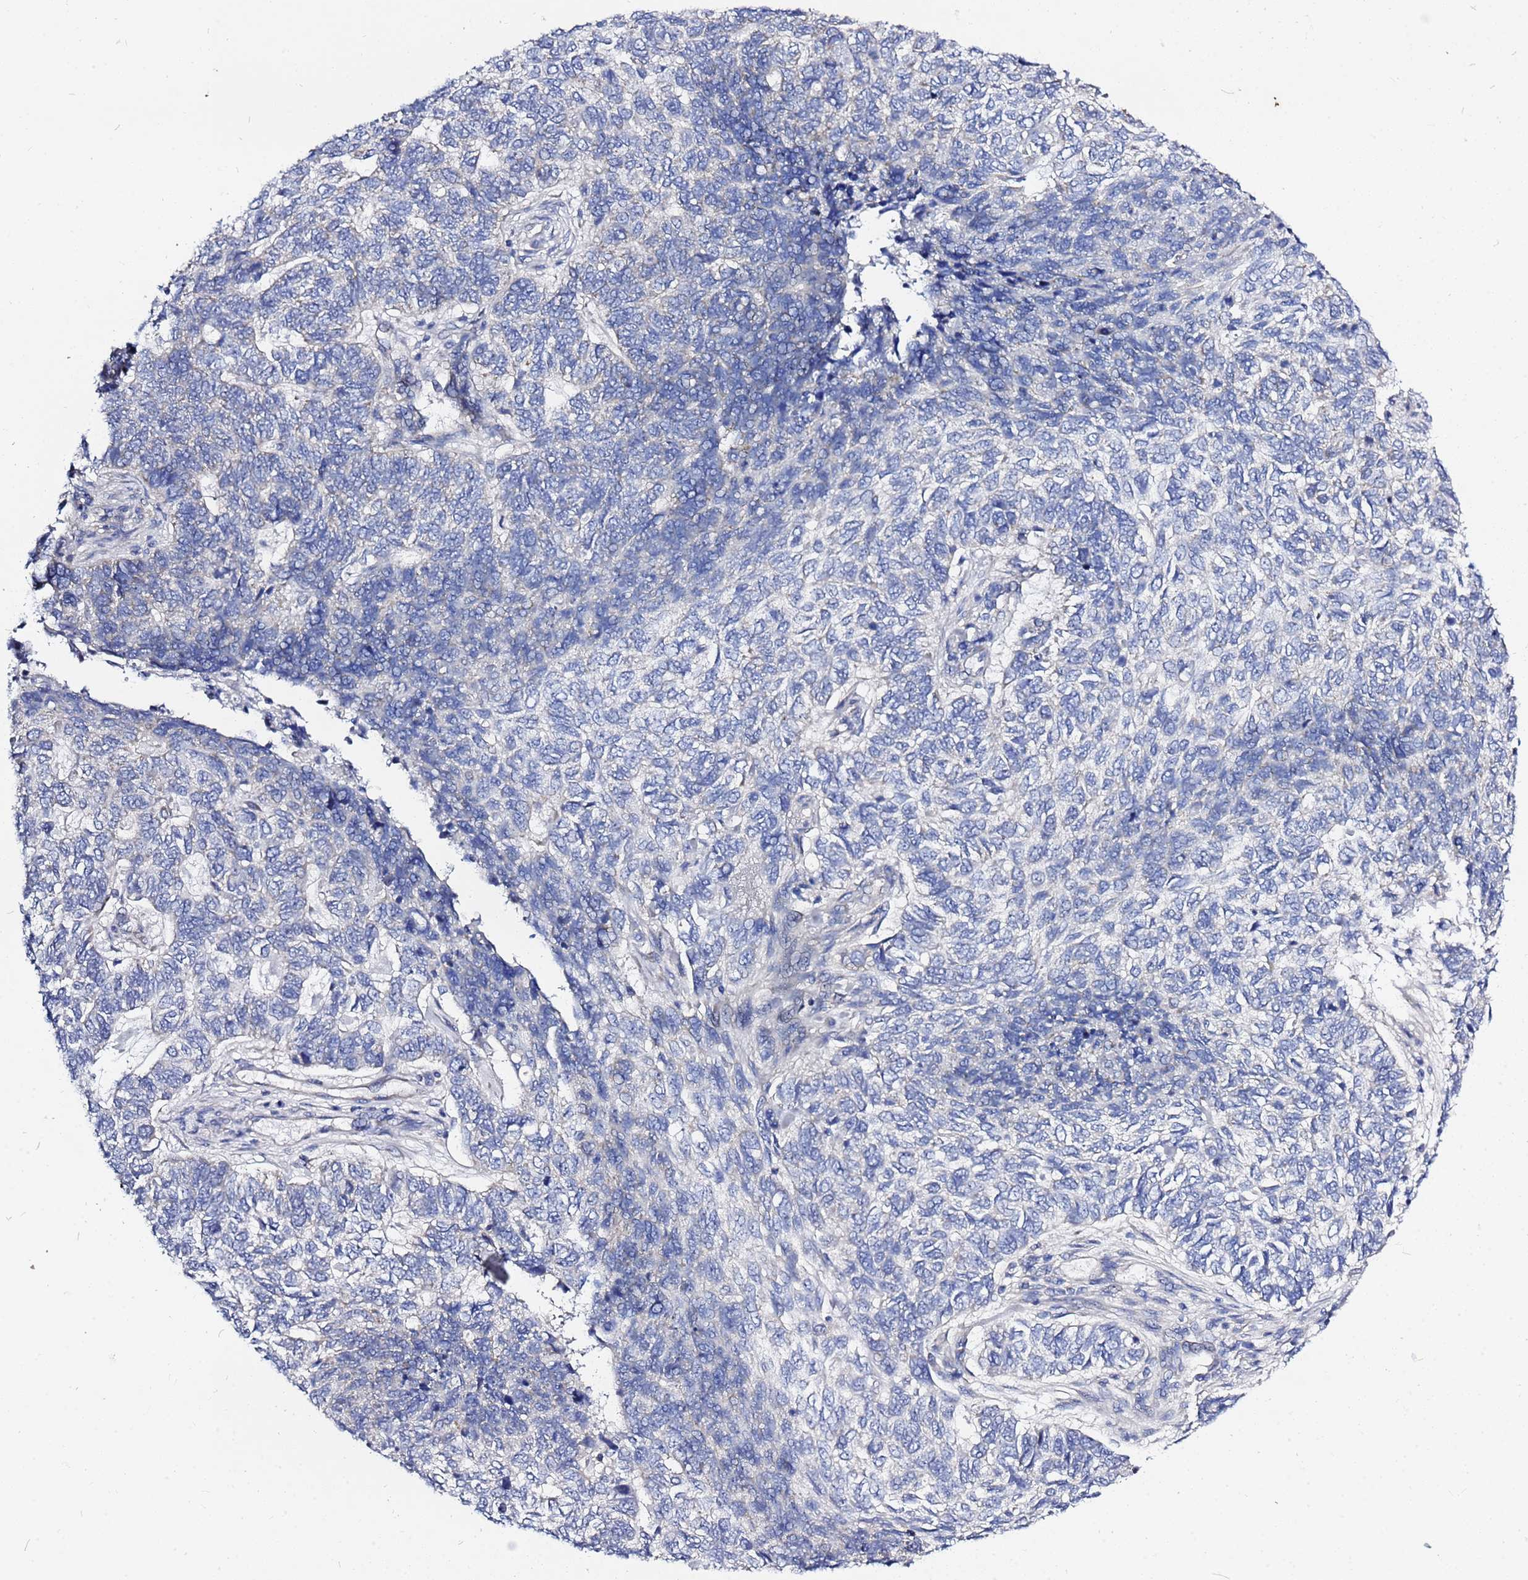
{"staining": {"intensity": "negative", "quantity": "none", "location": "none"}, "tissue": "skin cancer", "cell_type": "Tumor cells", "image_type": "cancer", "snomed": [{"axis": "morphology", "description": "Basal cell carcinoma"}, {"axis": "topography", "description": "Skin"}], "caption": "Histopathology image shows no significant protein expression in tumor cells of skin cancer (basal cell carcinoma).", "gene": "FAHD2A", "patient": {"sex": "female", "age": 65}}